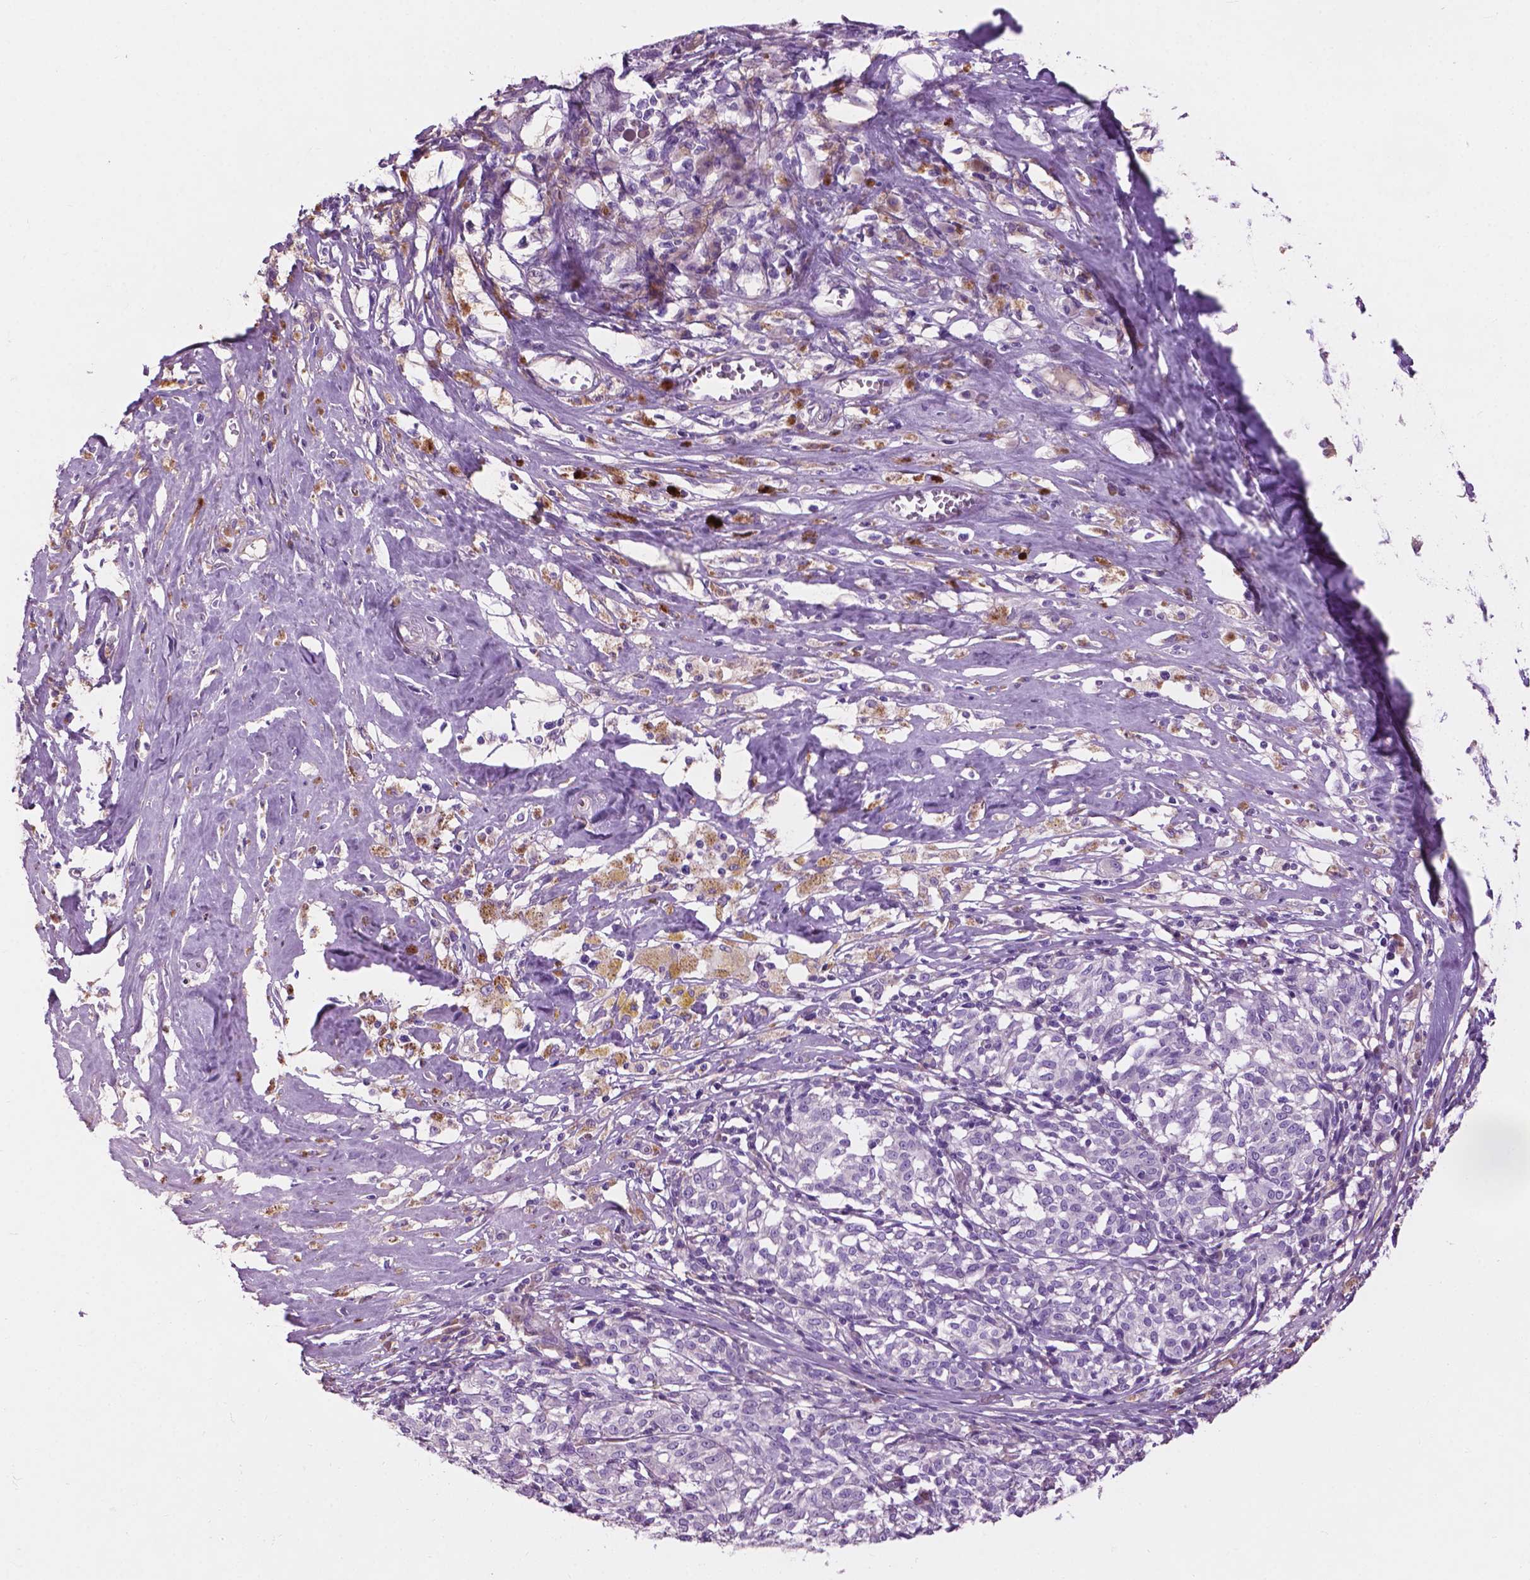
{"staining": {"intensity": "negative", "quantity": "none", "location": "none"}, "tissue": "melanoma", "cell_type": "Tumor cells", "image_type": "cancer", "snomed": [{"axis": "morphology", "description": "Malignant melanoma, NOS"}, {"axis": "topography", "description": "Skin"}], "caption": "This micrograph is of melanoma stained with immunohistochemistry (IHC) to label a protein in brown with the nuclei are counter-stained blue. There is no staining in tumor cells.", "gene": "NOXO1", "patient": {"sex": "female", "age": 72}}